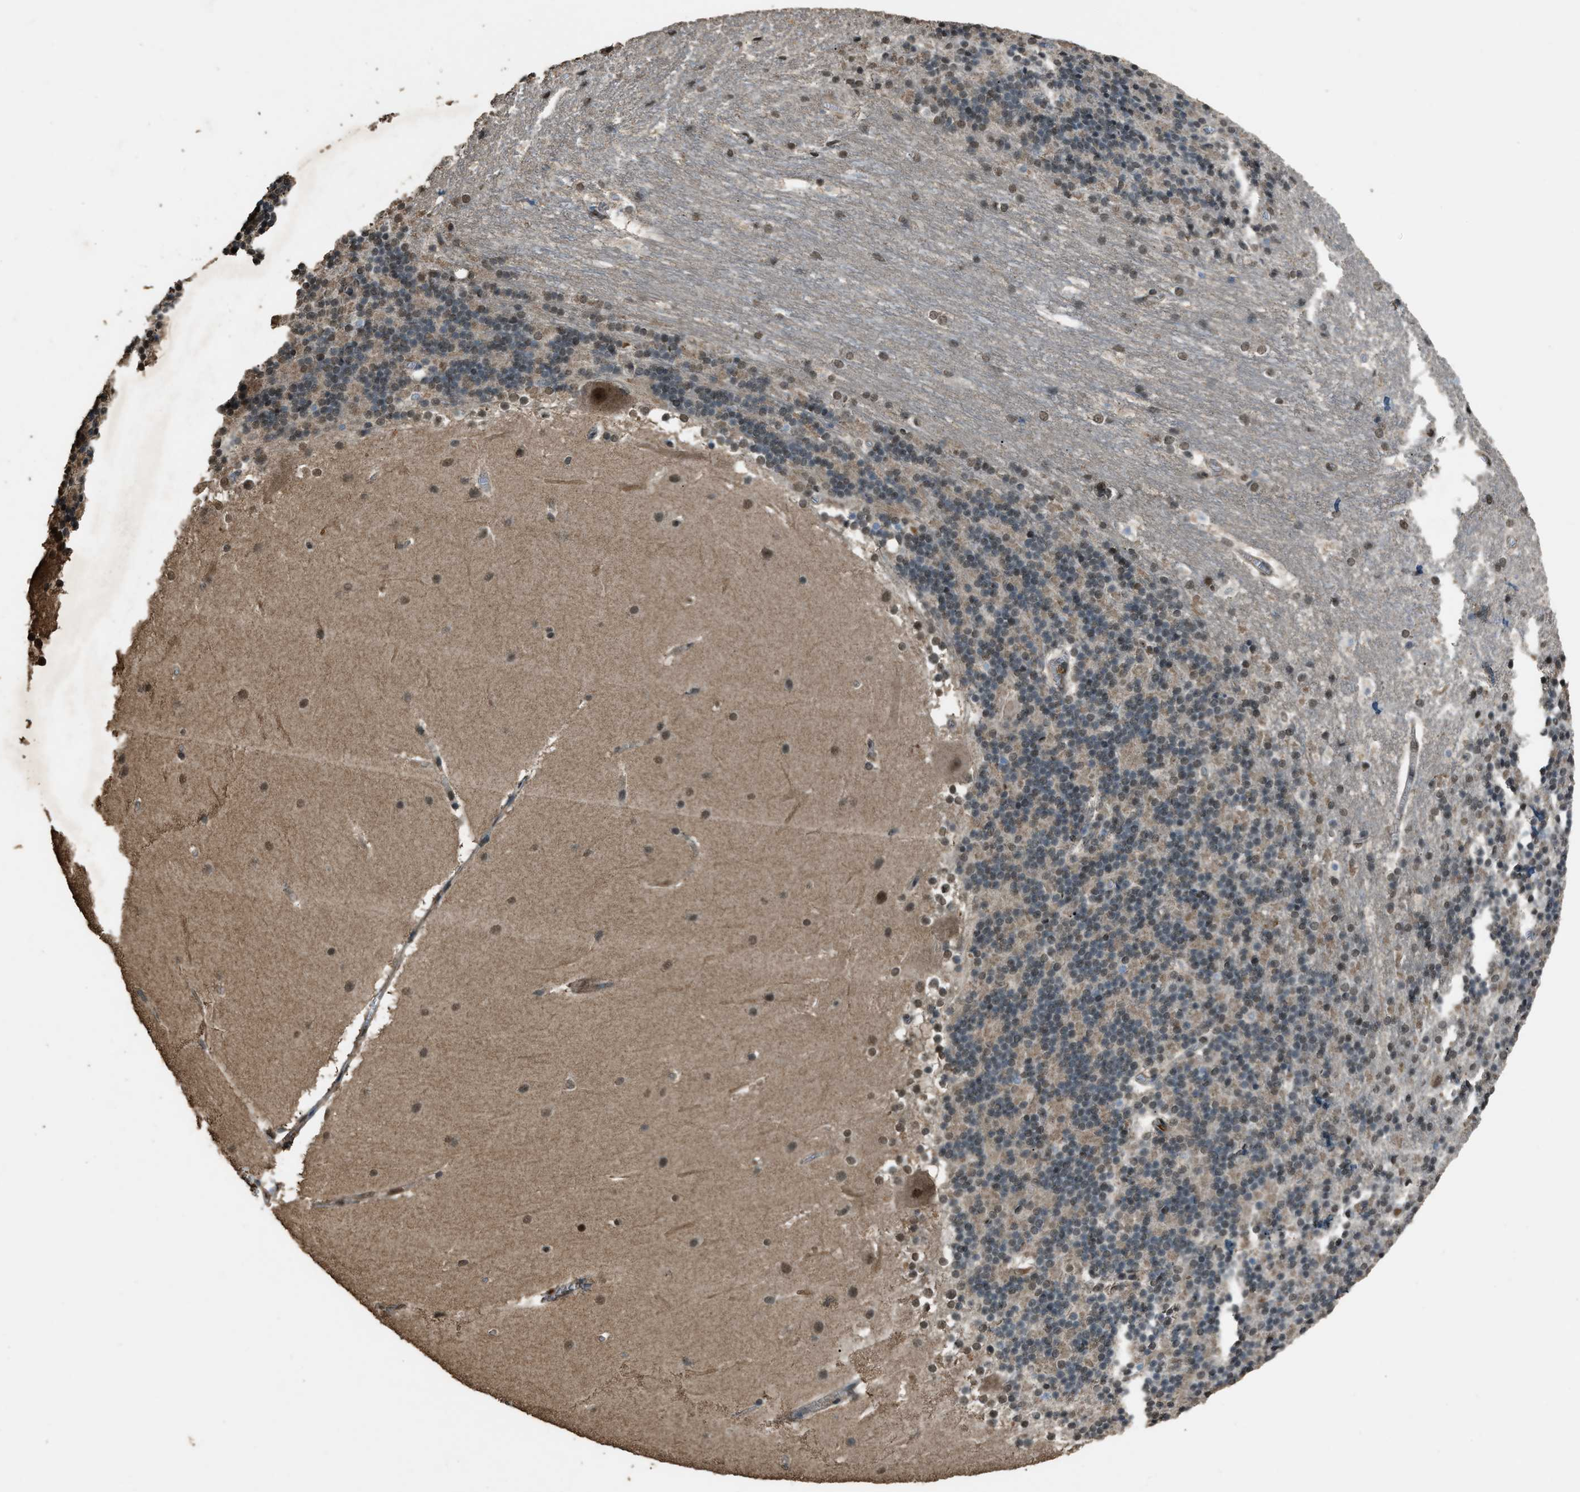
{"staining": {"intensity": "moderate", "quantity": "25%-75%", "location": "cytoplasmic/membranous,nuclear"}, "tissue": "cerebellum", "cell_type": "Cells in granular layer", "image_type": "normal", "snomed": [{"axis": "morphology", "description": "Normal tissue, NOS"}, {"axis": "topography", "description": "Cerebellum"}], "caption": "An image showing moderate cytoplasmic/membranous,nuclear positivity in approximately 25%-75% of cells in granular layer in normal cerebellum, as visualized by brown immunohistochemical staining.", "gene": "SERTAD2", "patient": {"sex": "female", "age": 19}}